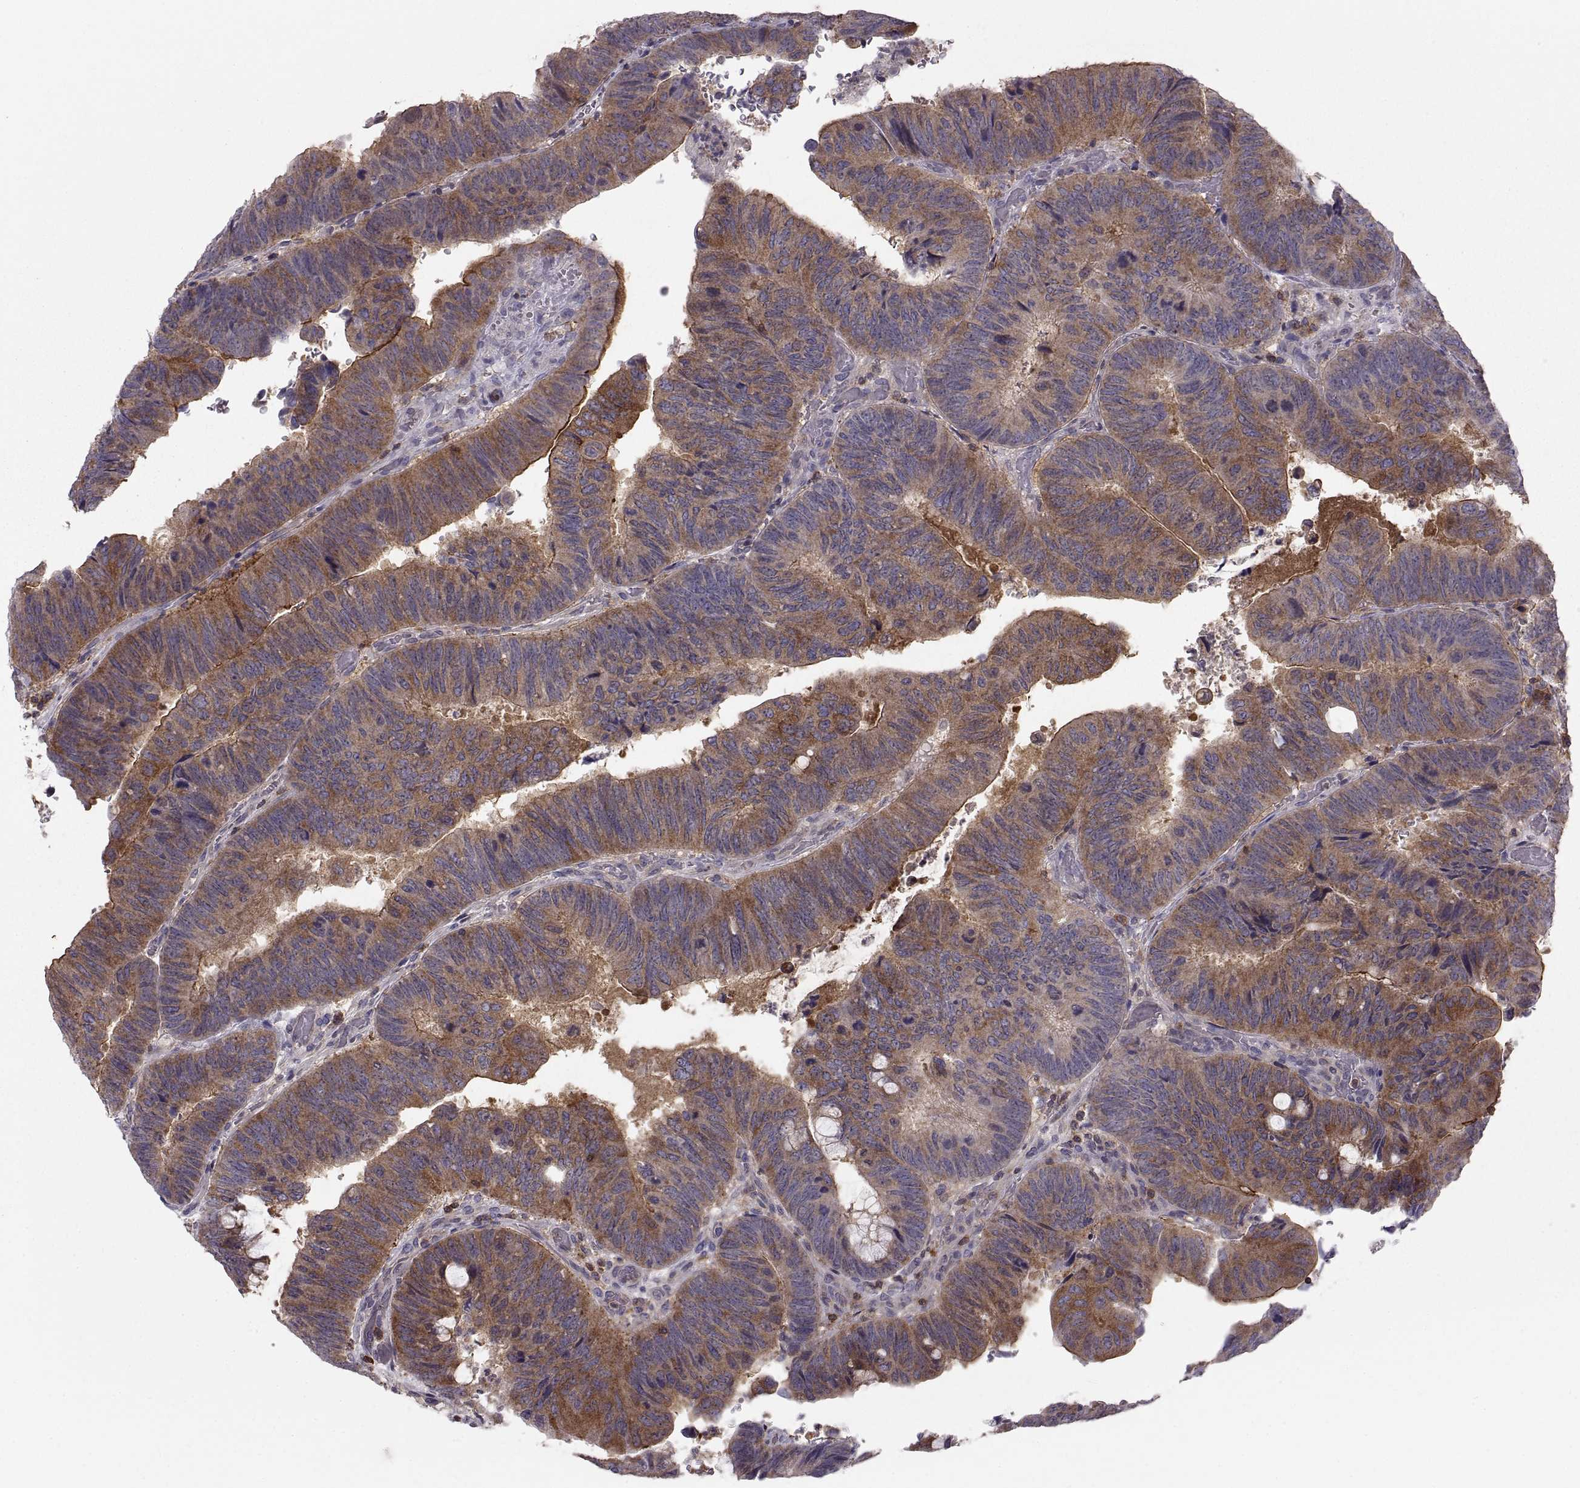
{"staining": {"intensity": "strong", "quantity": "<25%", "location": "cytoplasmic/membranous"}, "tissue": "colorectal cancer", "cell_type": "Tumor cells", "image_type": "cancer", "snomed": [{"axis": "morphology", "description": "Normal tissue, NOS"}, {"axis": "morphology", "description": "Adenocarcinoma, NOS"}, {"axis": "topography", "description": "Rectum"}], "caption": "Immunohistochemistry (DAB (3,3'-diaminobenzidine)) staining of adenocarcinoma (colorectal) exhibits strong cytoplasmic/membranous protein staining in about <25% of tumor cells. The staining was performed using DAB (3,3'-diaminobenzidine) to visualize the protein expression in brown, while the nuclei were stained in blue with hematoxylin (Magnification: 20x).", "gene": "EZR", "patient": {"sex": "male", "age": 92}}